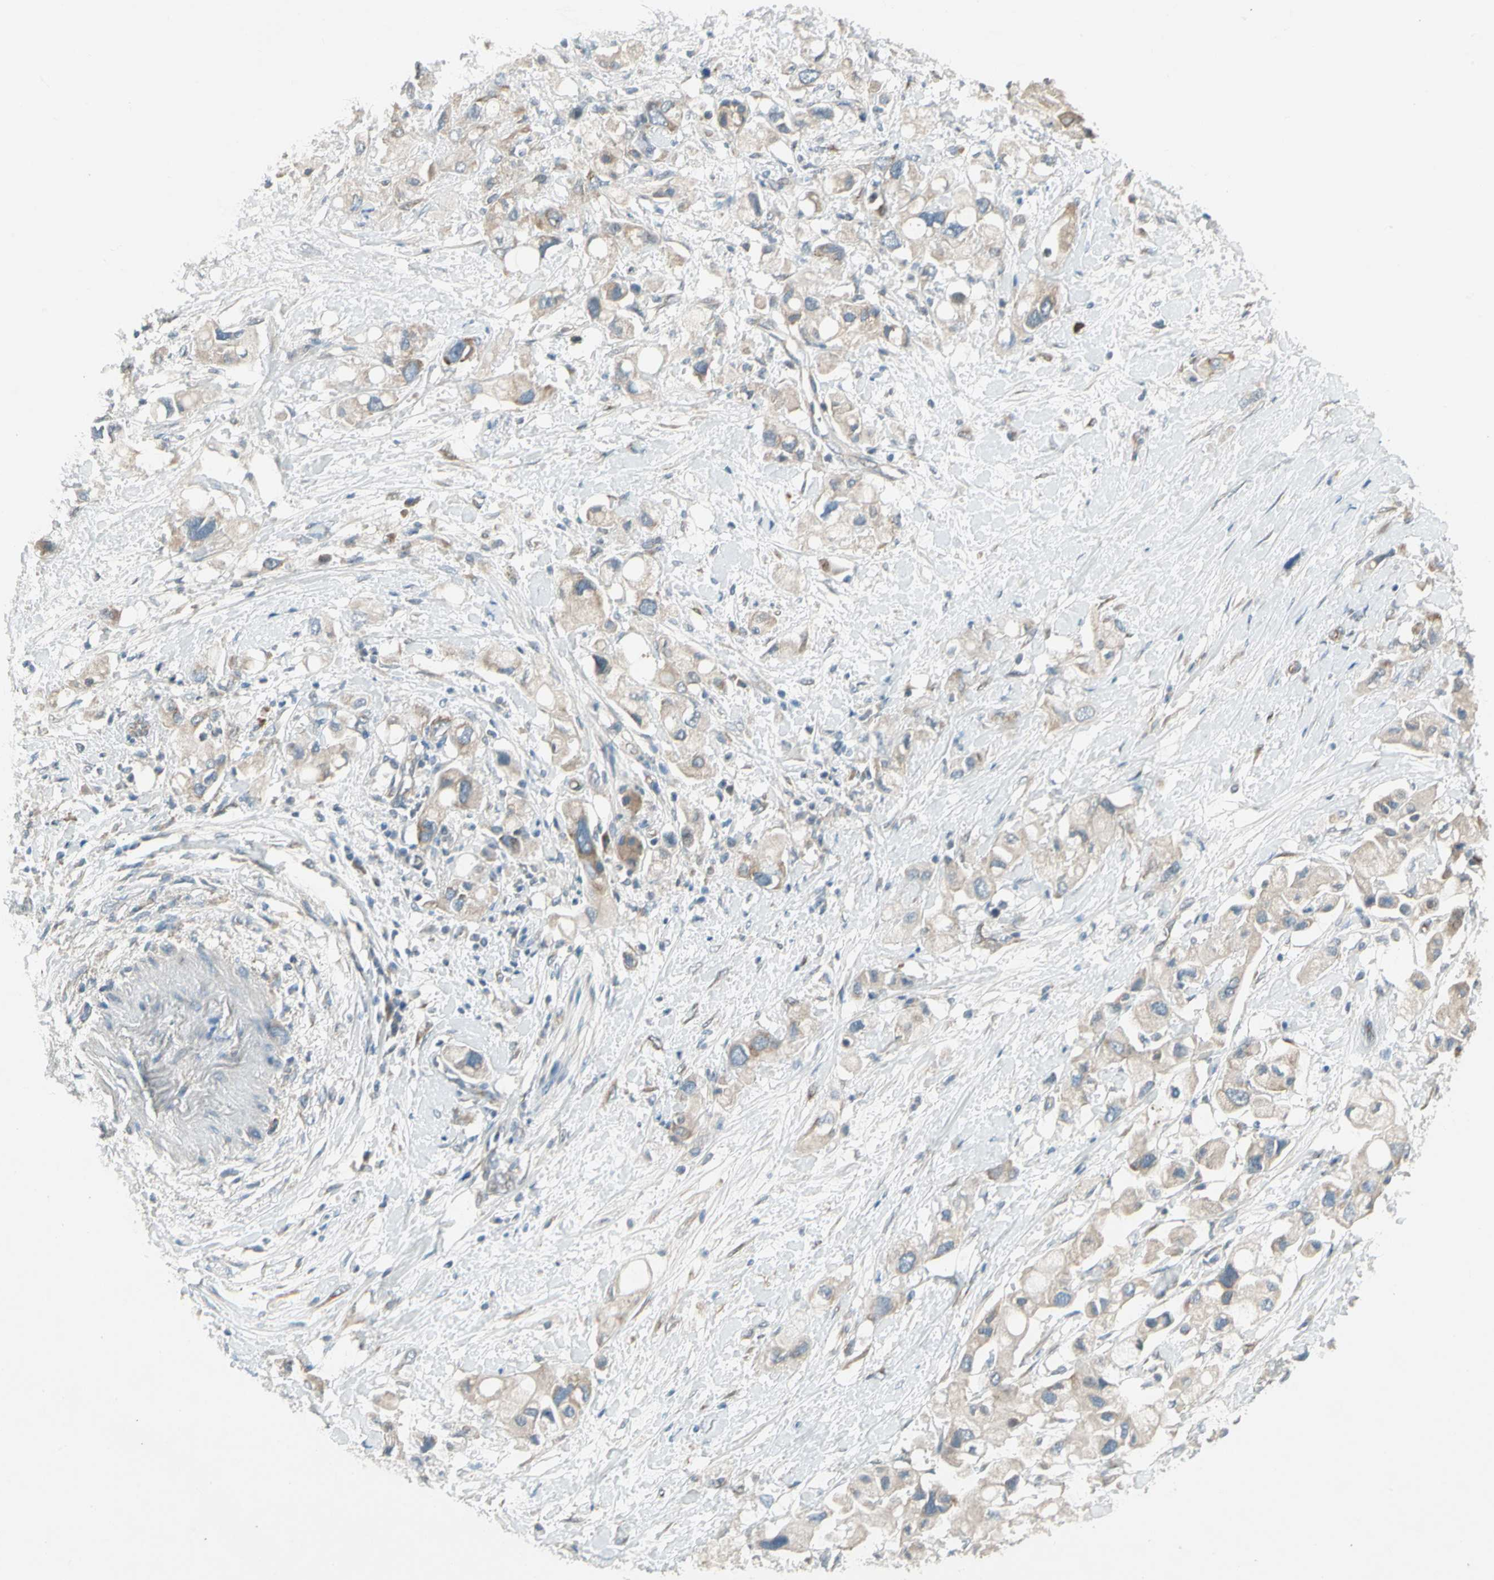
{"staining": {"intensity": "weak", "quantity": ">75%", "location": "cytoplasmic/membranous"}, "tissue": "pancreatic cancer", "cell_type": "Tumor cells", "image_type": "cancer", "snomed": [{"axis": "morphology", "description": "Adenocarcinoma, NOS"}, {"axis": "topography", "description": "Pancreas"}], "caption": "This histopathology image reveals immunohistochemistry (IHC) staining of pancreatic cancer (adenocarcinoma), with low weak cytoplasmic/membranous expression in about >75% of tumor cells.", "gene": "PANK2", "patient": {"sex": "female", "age": 56}}